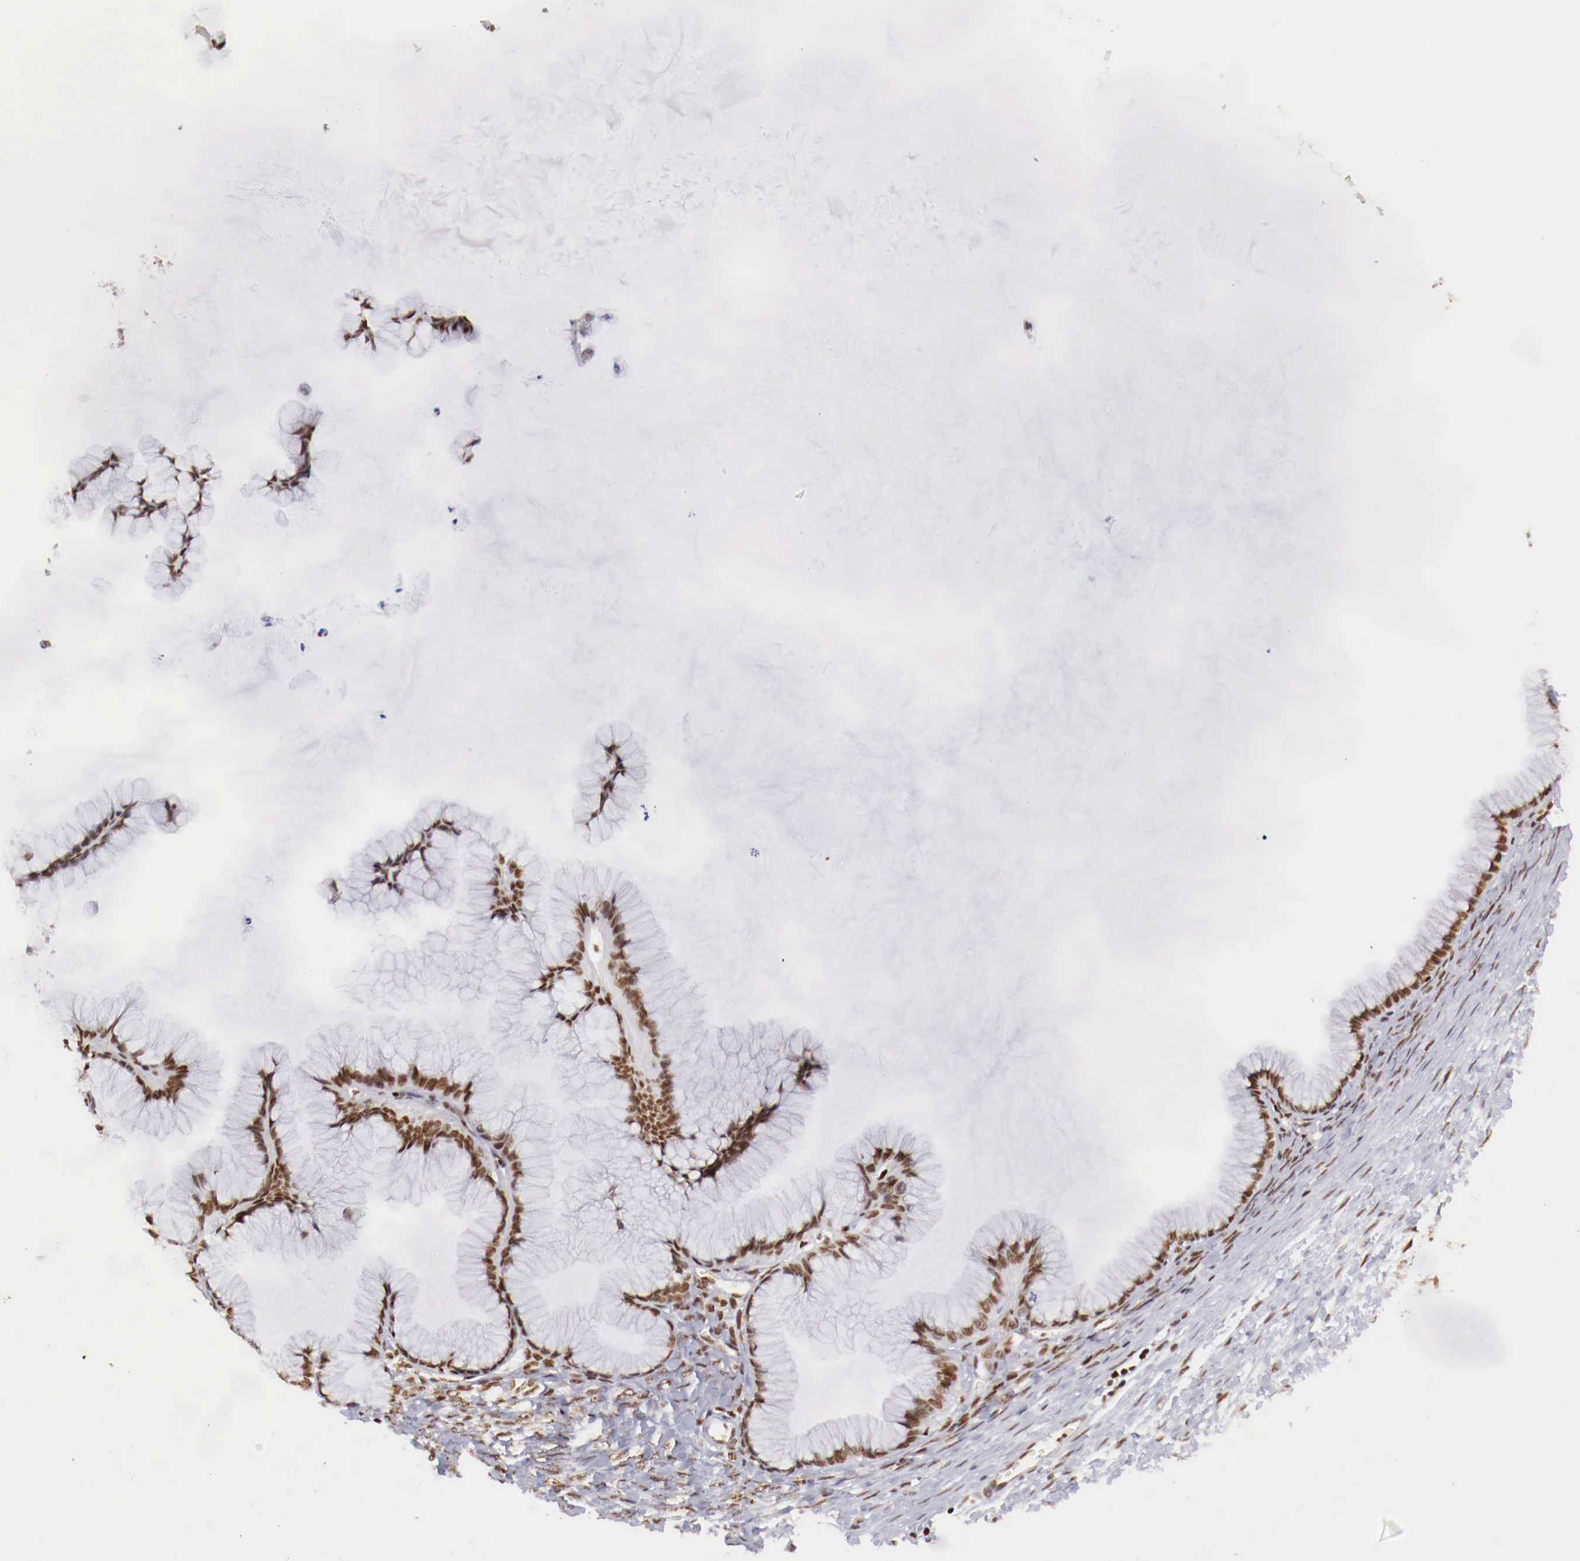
{"staining": {"intensity": "moderate", "quantity": ">75%", "location": "nuclear"}, "tissue": "ovarian cancer", "cell_type": "Tumor cells", "image_type": "cancer", "snomed": [{"axis": "morphology", "description": "Cystadenocarcinoma, mucinous, NOS"}, {"axis": "topography", "description": "Ovary"}], "caption": "IHC image of ovarian mucinous cystadenocarcinoma stained for a protein (brown), which displays medium levels of moderate nuclear staining in approximately >75% of tumor cells.", "gene": "MAX", "patient": {"sex": "female", "age": 41}}